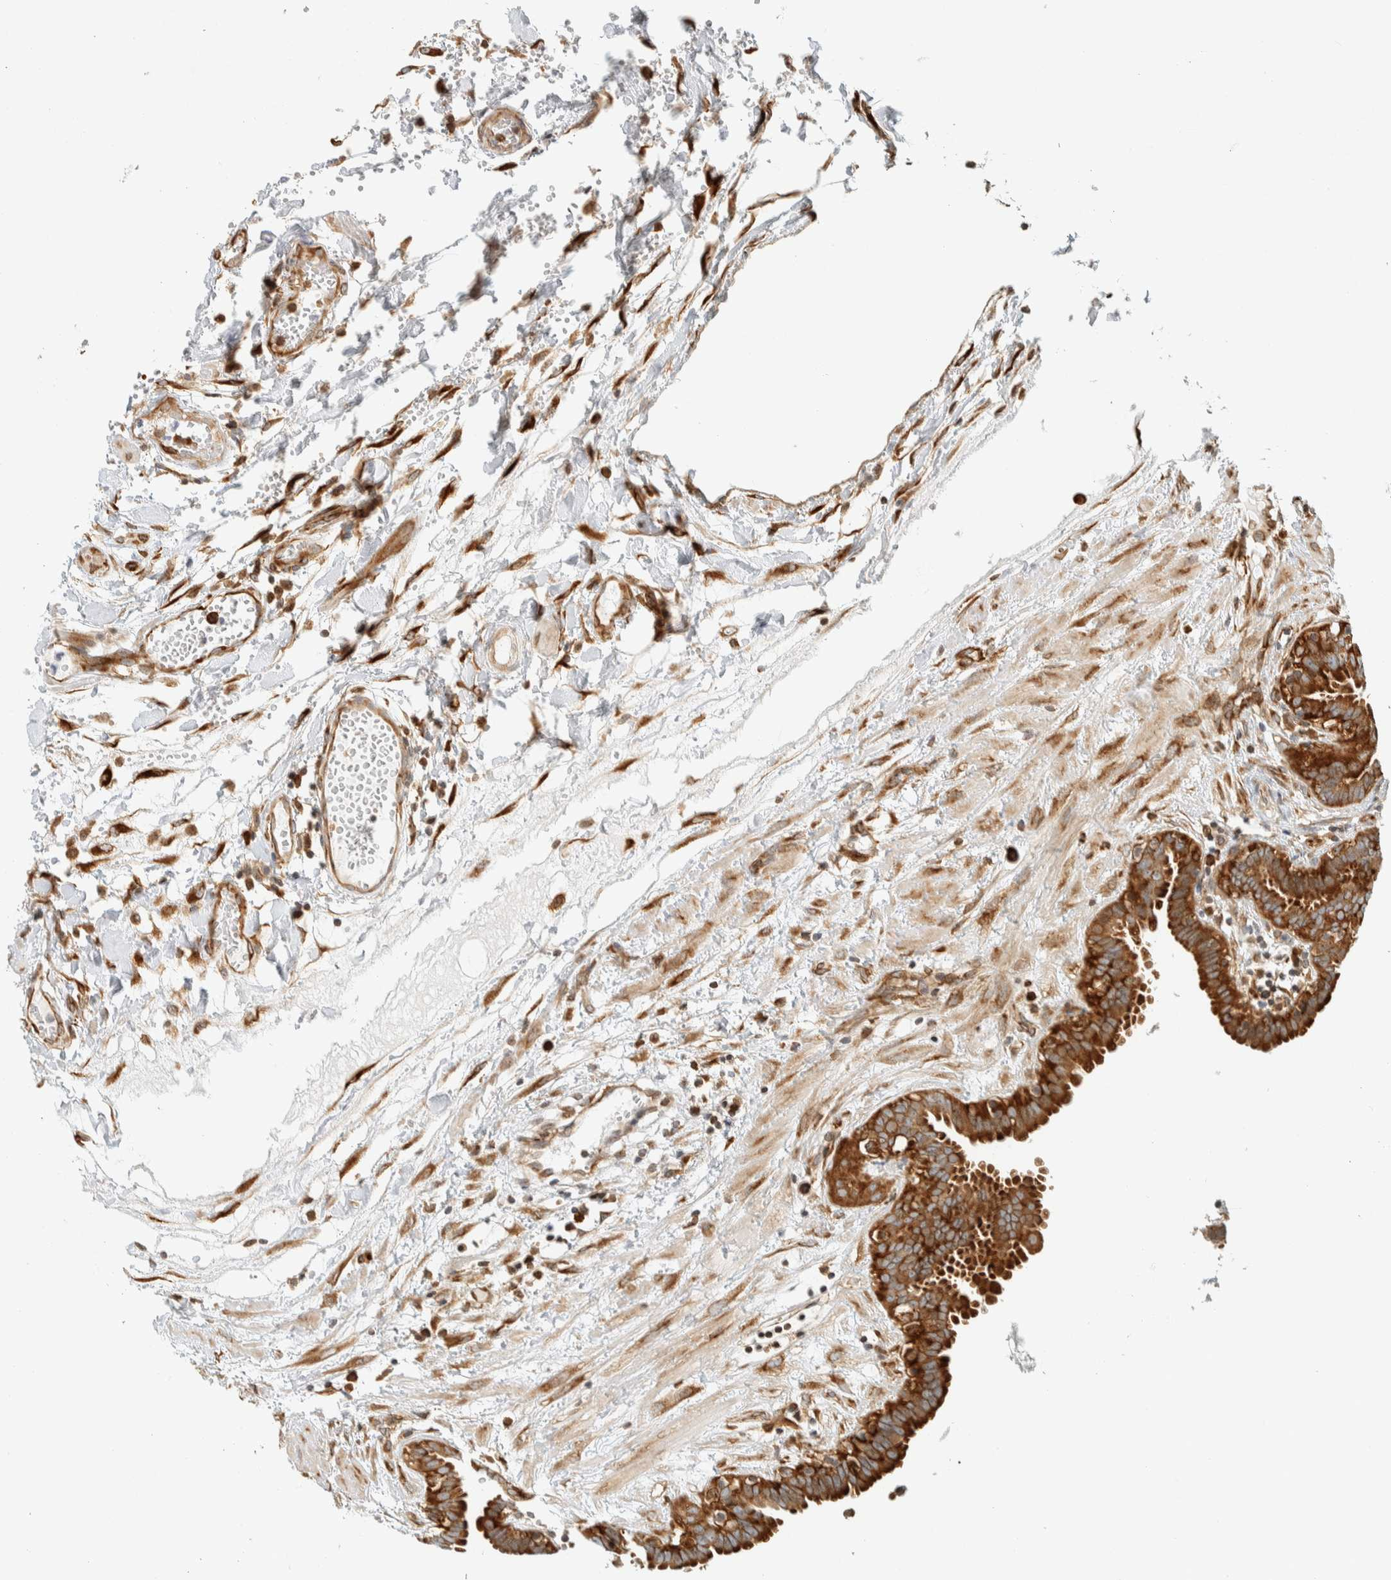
{"staining": {"intensity": "strong", "quantity": ">75%", "location": "cytoplasmic/membranous"}, "tissue": "fallopian tube", "cell_type": "Glandular cells", "image_type": "normal", "snomed": [{"axis": "morphology", "description": "Normal tissue, NOS"}, {"axis": "topography", "description": "Fallopian tube"}, {"axis": "topography", "description": "Placenta"}], "caption": "Protein analysis of unremarkable fallopian tube displays strong cytoplasmic/membranous expression in about >75% of glandular cells. (DAB (3,3'-diaminobenzidine) IHC, brown staining for protein, blue staining for nuclei).", "gene": "LLGL2", "patient": {"sex": "female", "age": 32}}